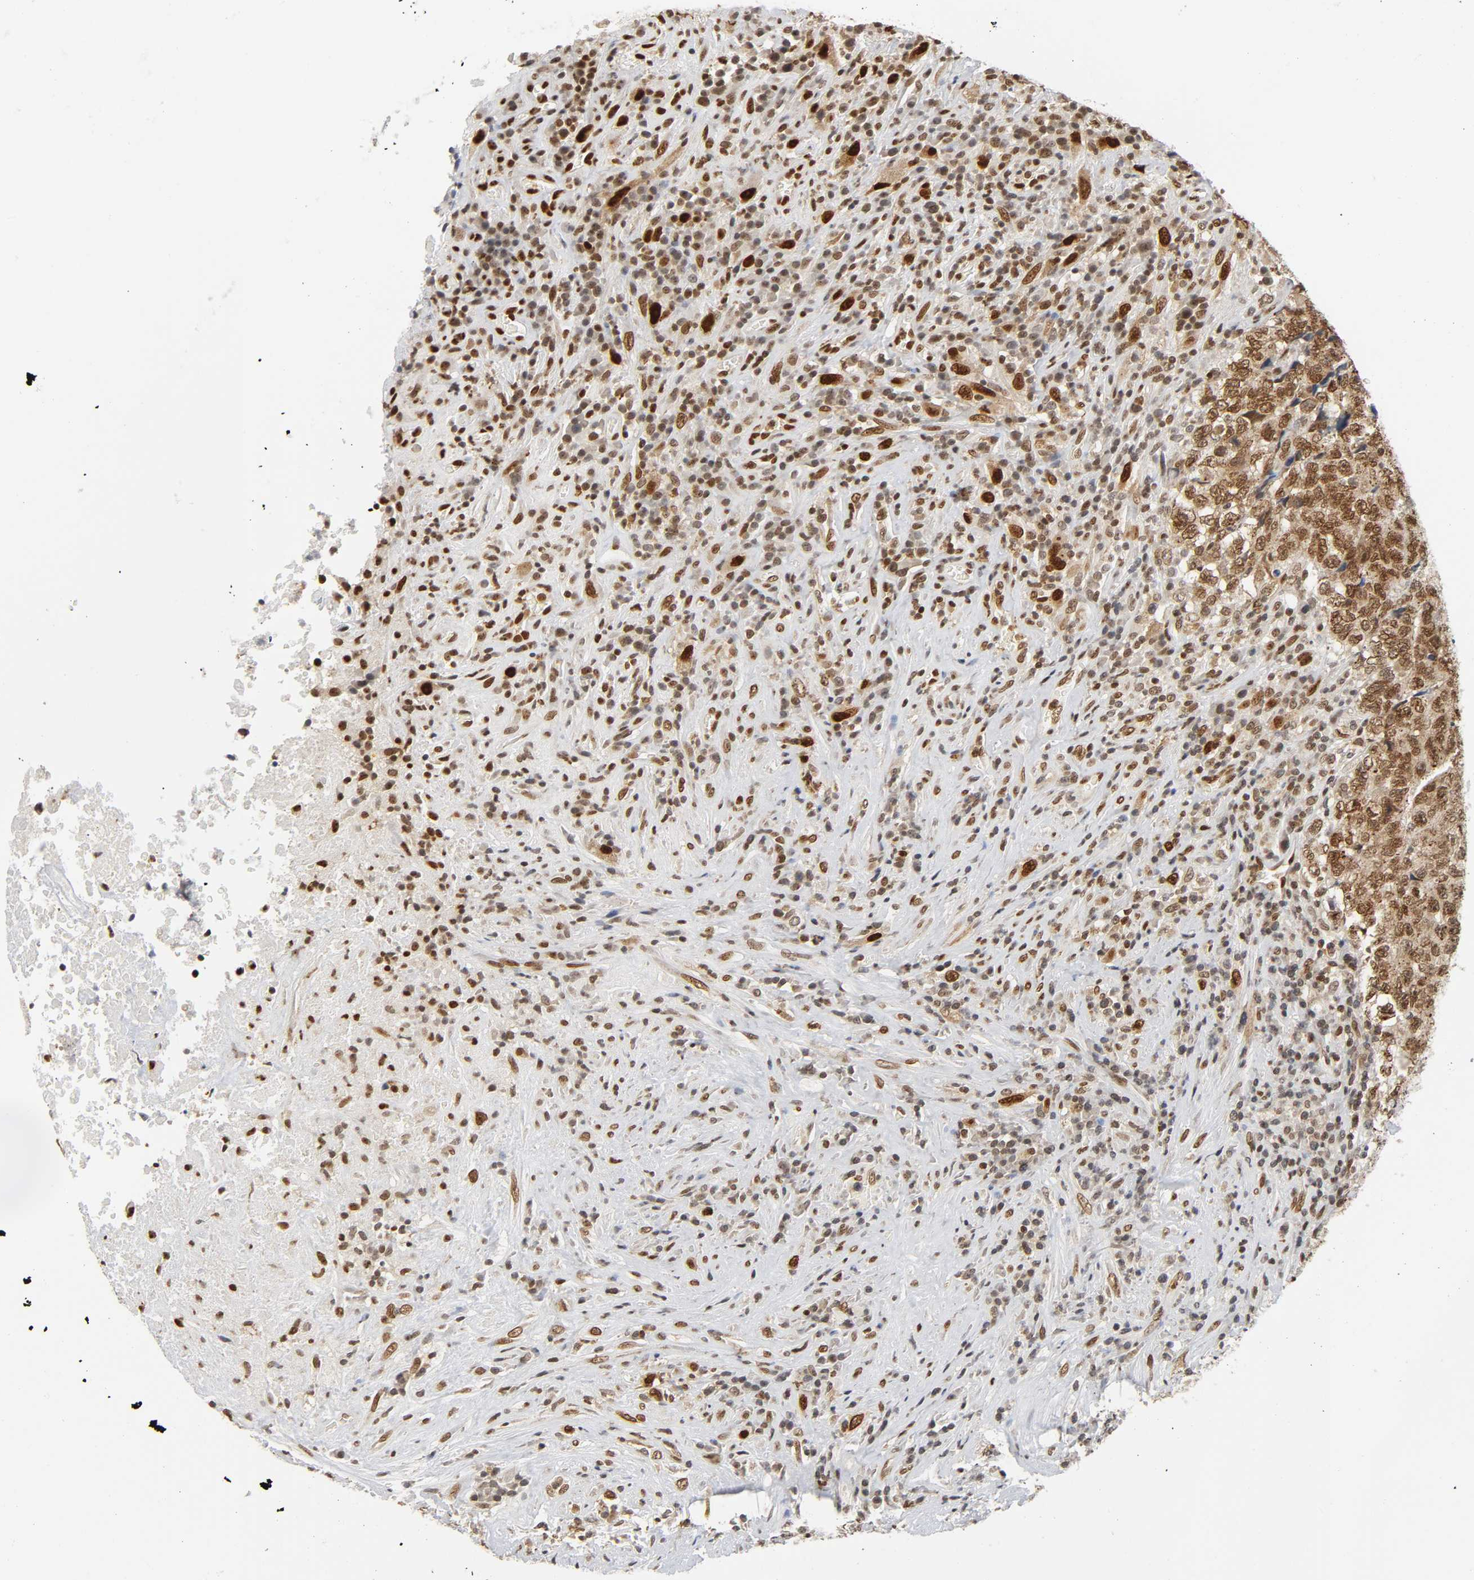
{"staining": {"intensity": "strong", "quantity": ">75%", "location": "nuclear"}, "tissue": "testis cancer", "cell_type": "Tumor cells", "image_type": "cancer", "snomed": [{"axis": "morphology", "description": "Necrosis, NOS"}, {"axis": "morphology", "description": "Carcinoma, Embryonal, NOS"}, {"axis": "topography", "description": "Testis"}], "caption": "A photomicrograph showing strong nuclear positivity in about >75% of tumor cells in testis cancer, as visualized by brown immunohistochemical staining.", "gene": "SUMO1", "patient": {"sex": "male", "age": 19}}